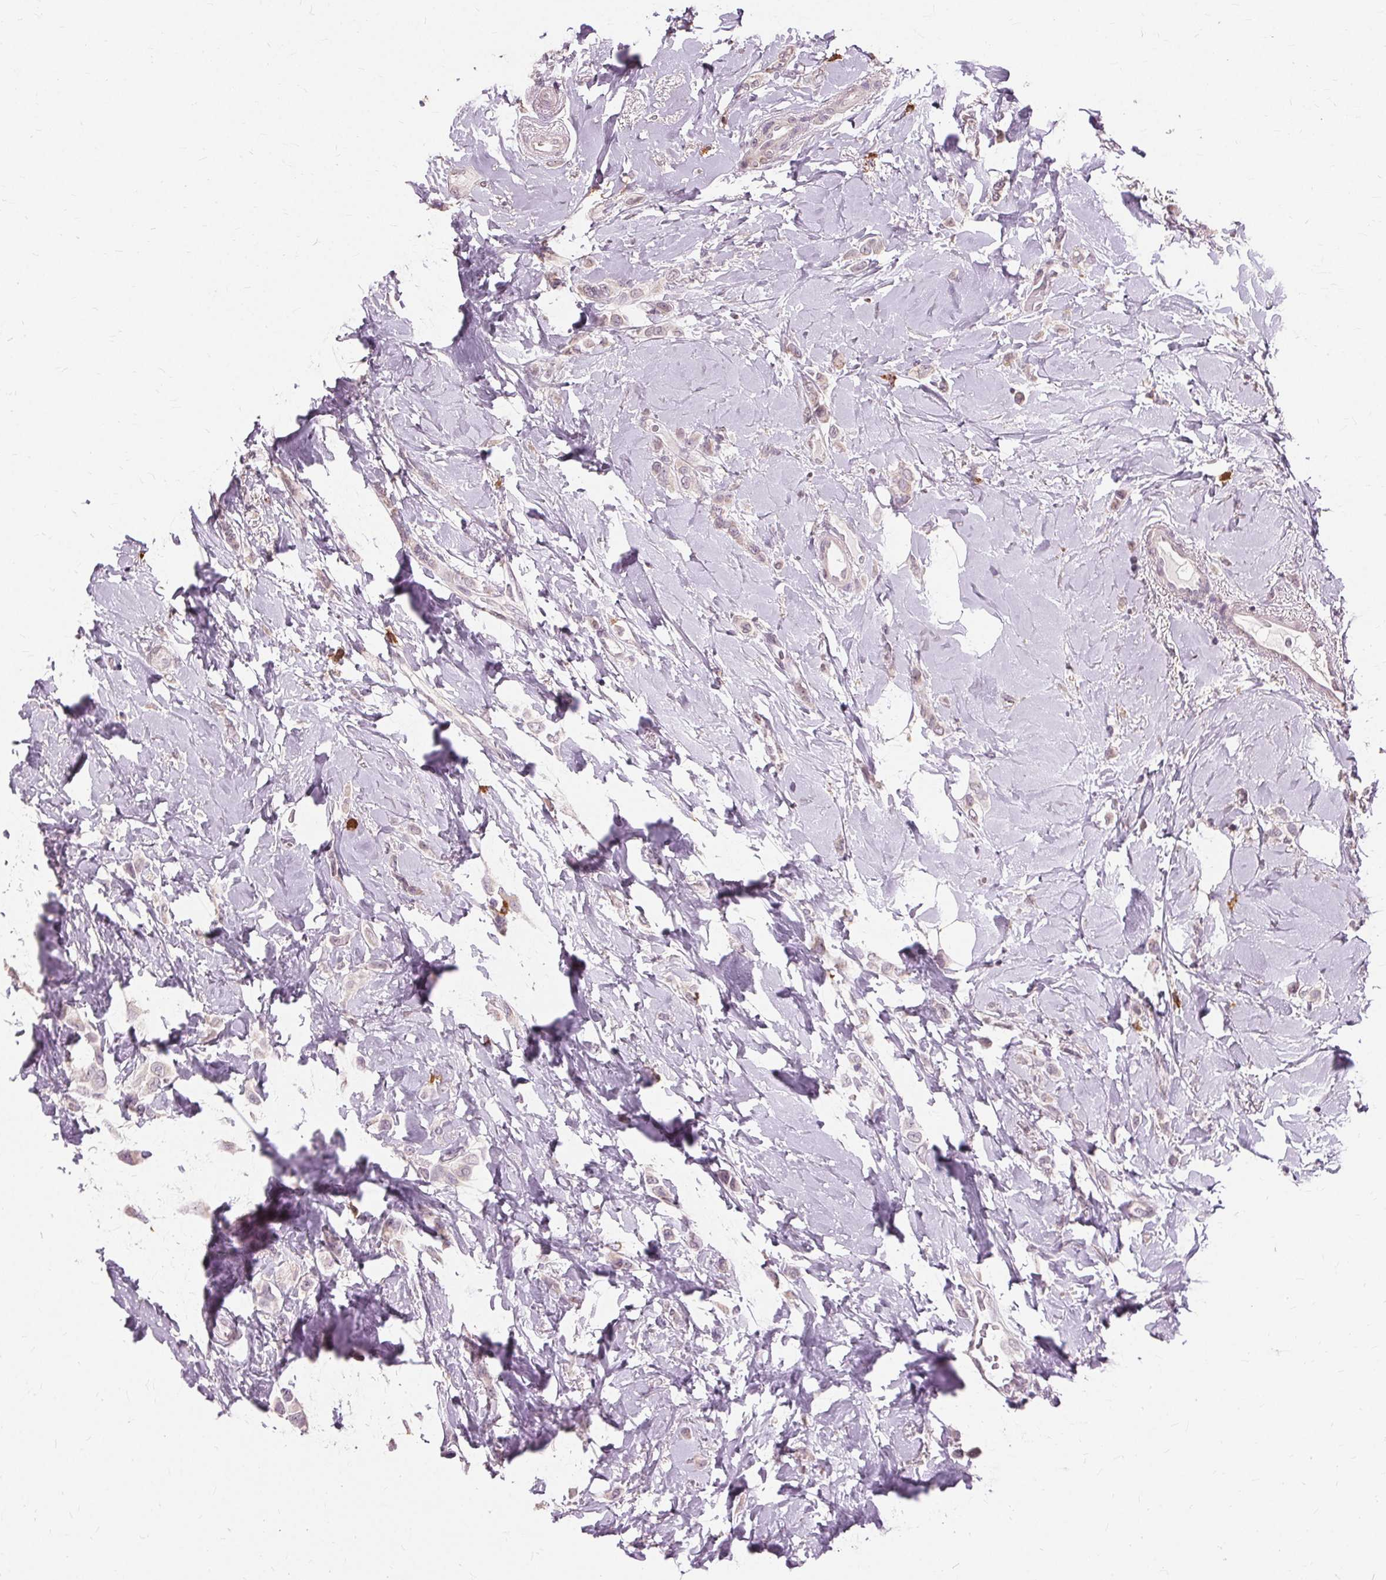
{"staining": {"intensity": "weak", "quantity": "<25%", "location": "cytoplasmic/membranous"}, "tissue": "breast cancer", "cell_type": "Tumor cells", "image_type": "cancer", "snomed": [{"axis": "morphology", "description": "Lobular carcinoma"}, {"axis": "topography", "description": "Breast"}], "caption": "There is no significant staining in tumor cells of breast cancer (lobular carcinoma).", "gene": "SIGLEC6", "patient": {"sex": "female", "age": 66}}